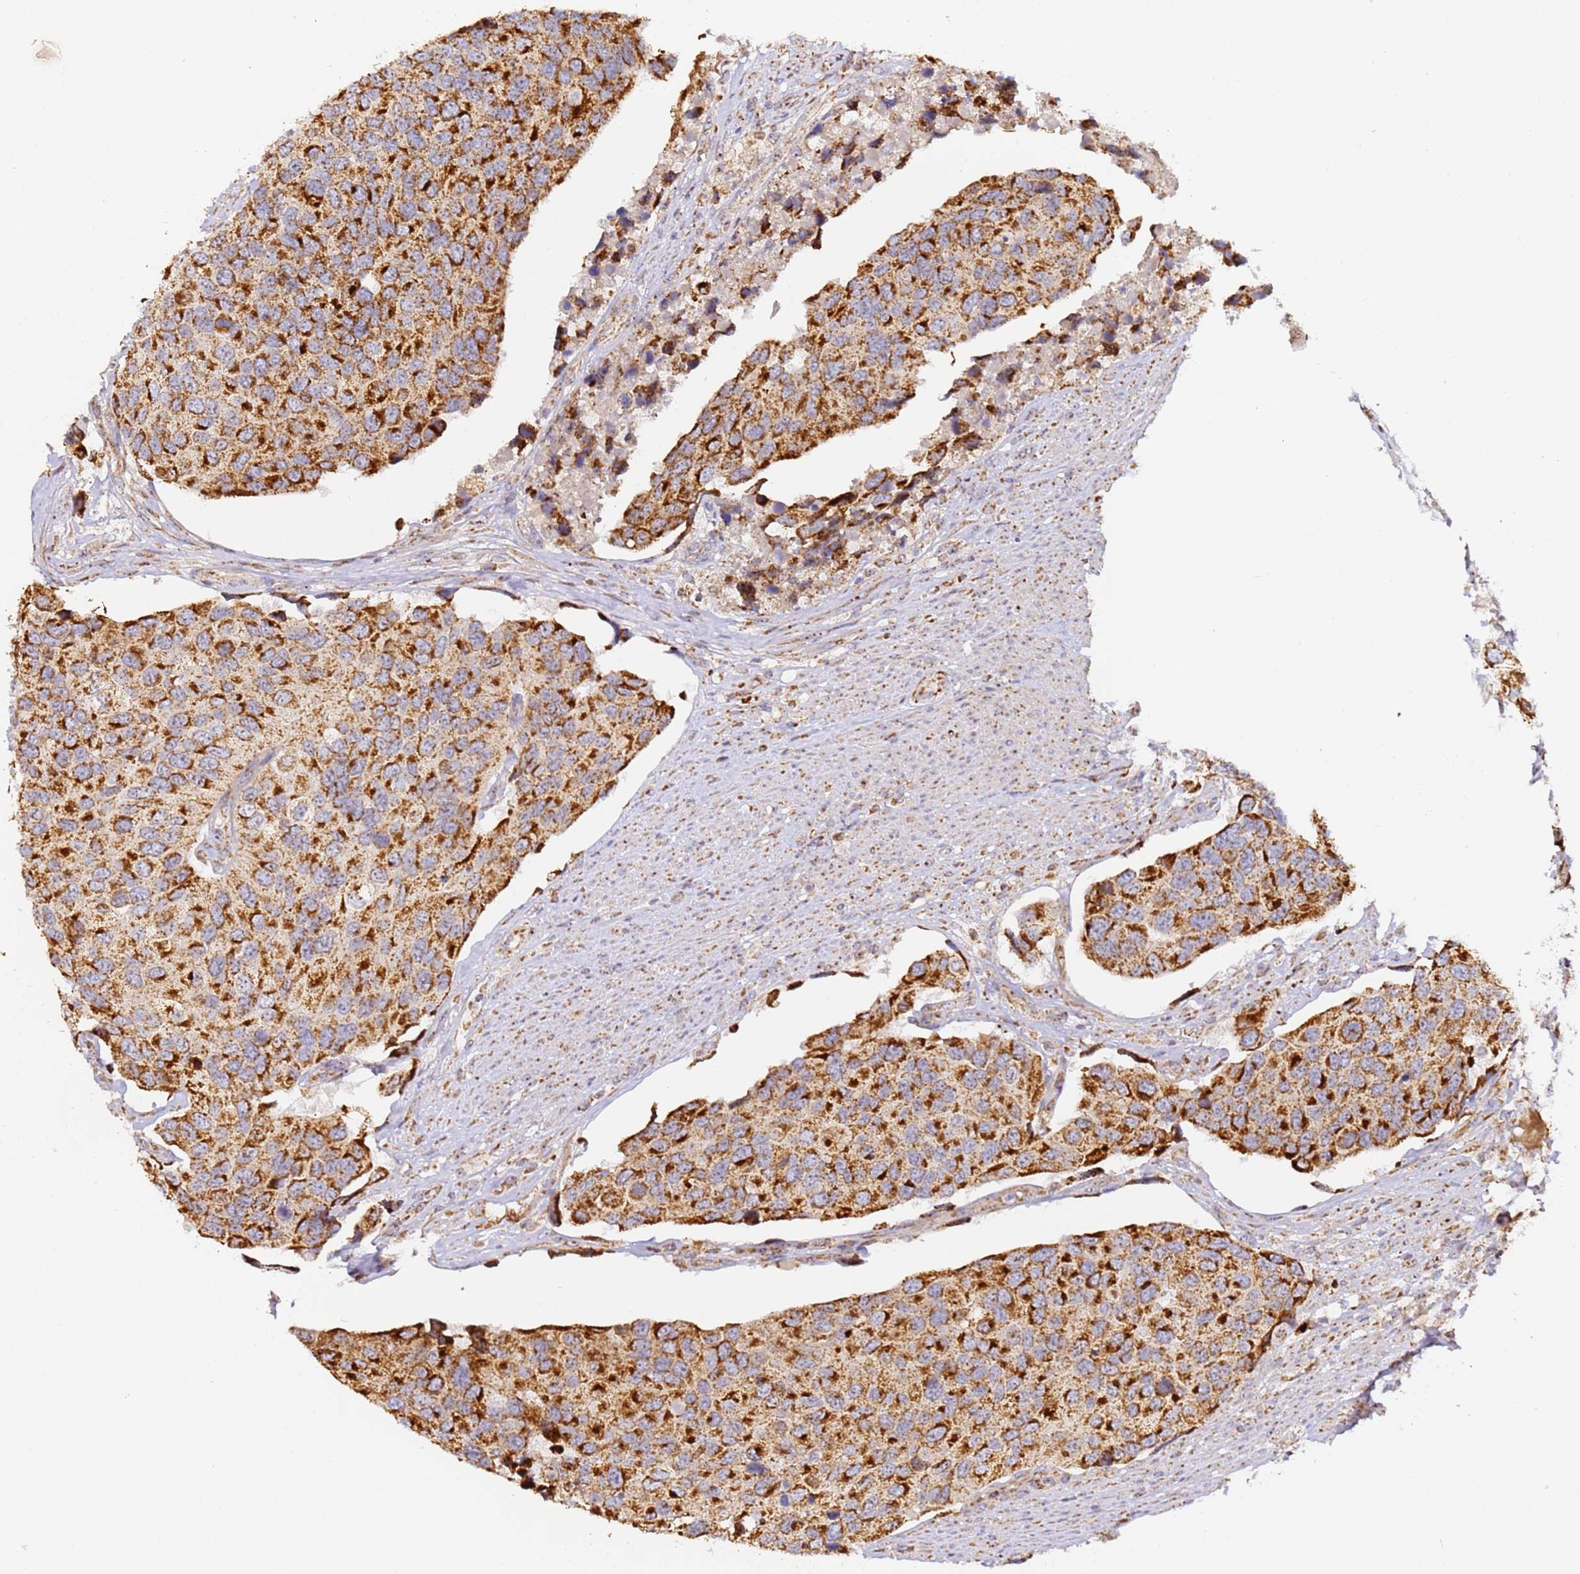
{"staining": {"intensity": "strong", "quantity": ">75%", "location": "cytoplasmic/membranous"}, "tissue": "urothelial cancer", "cell_type": "Tumor cells", "image_type": "cancer", "snomed": [{"axis": "morphology", "description": "Urothelial carcinoma, High grade"}, {"axis": "topography", "description": "Urinary bladder"}], "caption": "There is high levels of strong cytoplasmic/membranous positivity in tumor cells of urothelial carcinoma (high-grade), as demonstrated by immunohistochemical staining (brown color).", "gene": "FRG2C", "patient": {"sex": "male", "age": 74}}